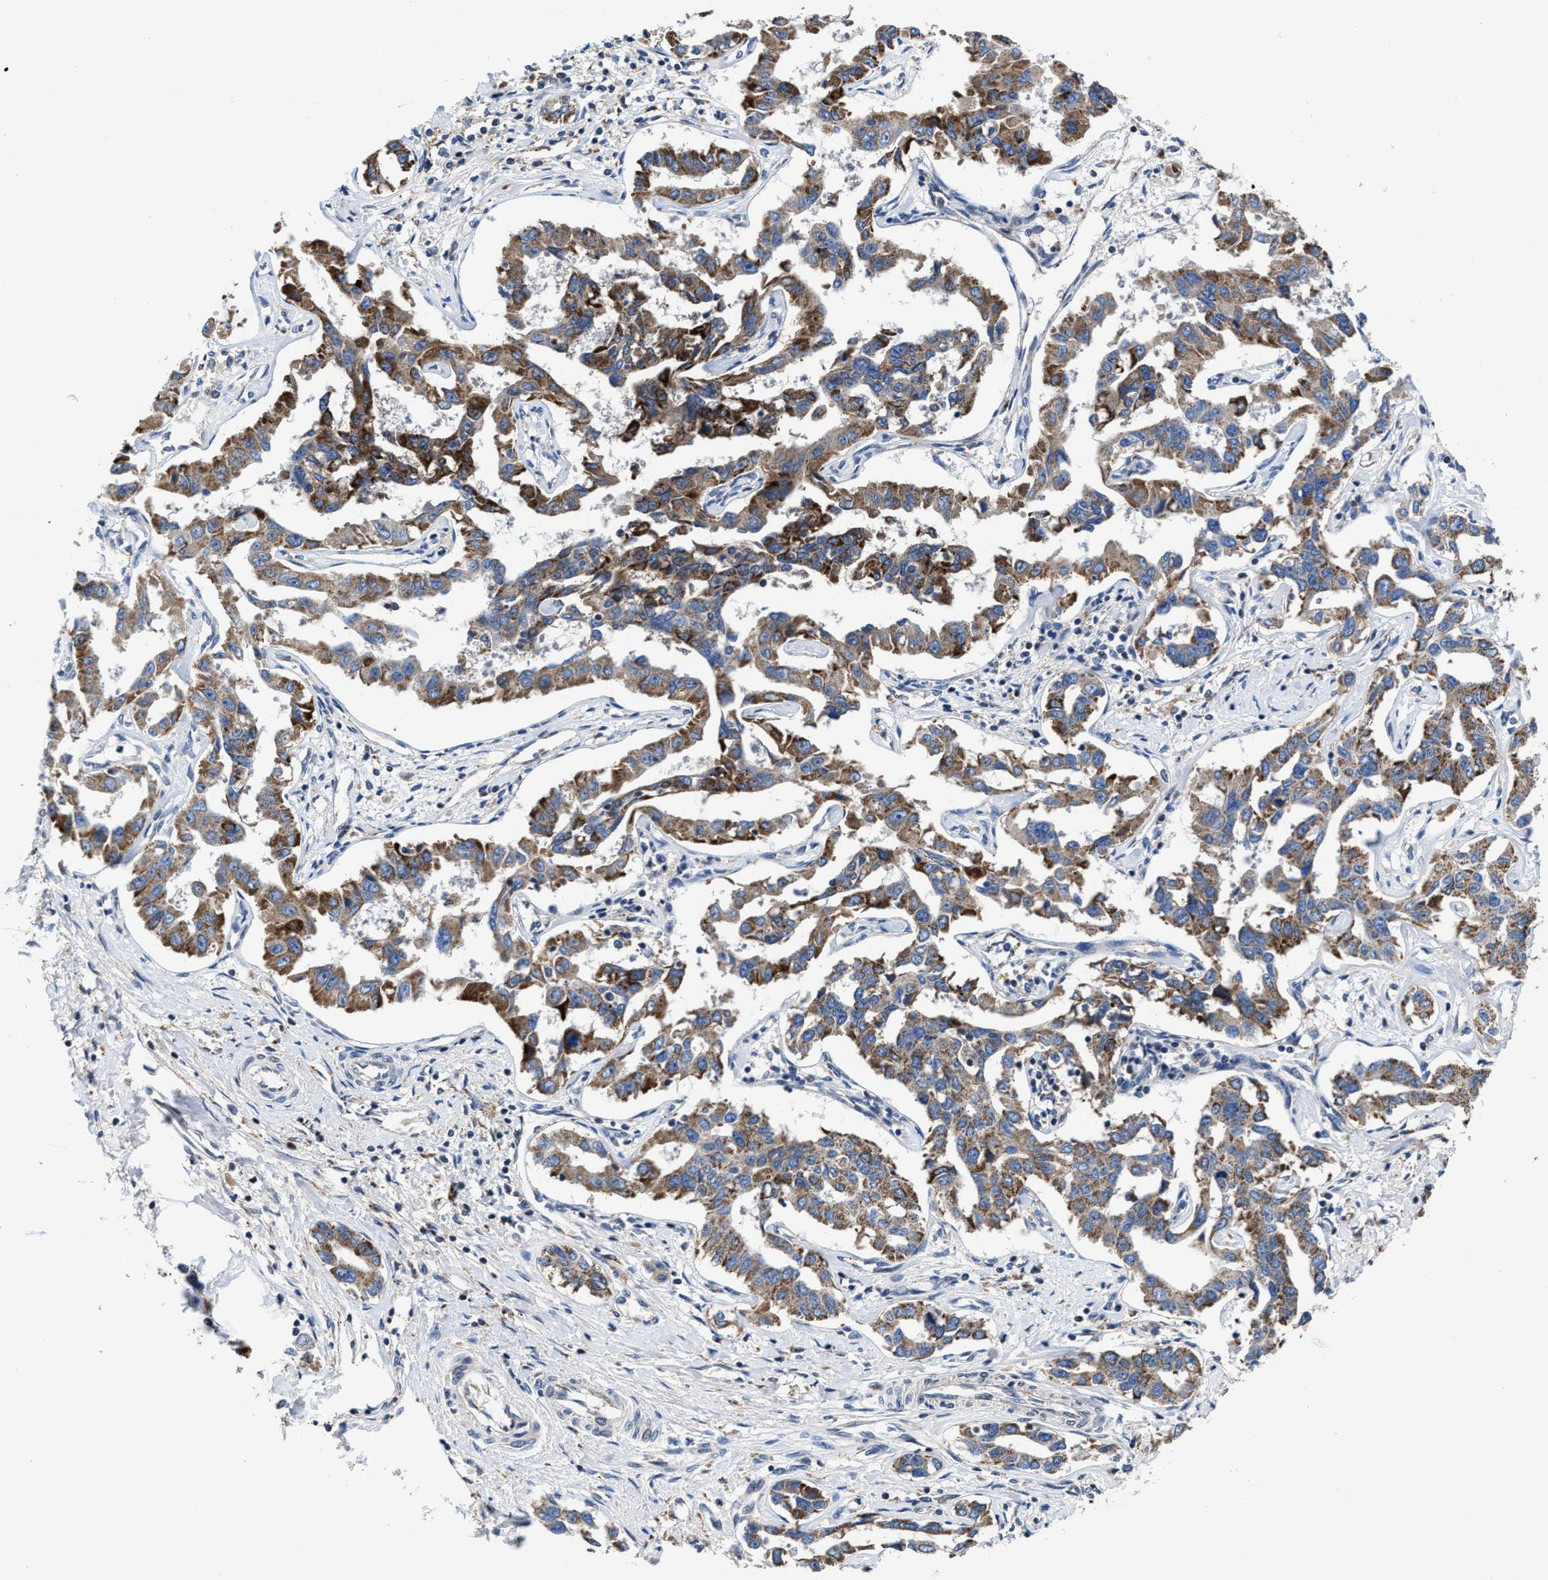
{"staining": {"intensity": "moderate", "quantity": ">75%", "location": "cytoplasmic/membranous"}, "tissue": "liver cancer", "cell_type": "Tumor cells", "image_type": "cancer", "snomed": [{"axis": "morphology", "description": "Cholangiocarcinoma"}, {"axis": "topography", "description": "Liver"}], "caption": "This image exhibits liver cancer stained with IHC to label a protein in brown. The cytoplasmic/membranous of tumor cells show moderate positivity for the protein. Nuclei are counter-stained blue.", "gene": "CACNA1D", "patient": {"sex": "male", "age": 59}}